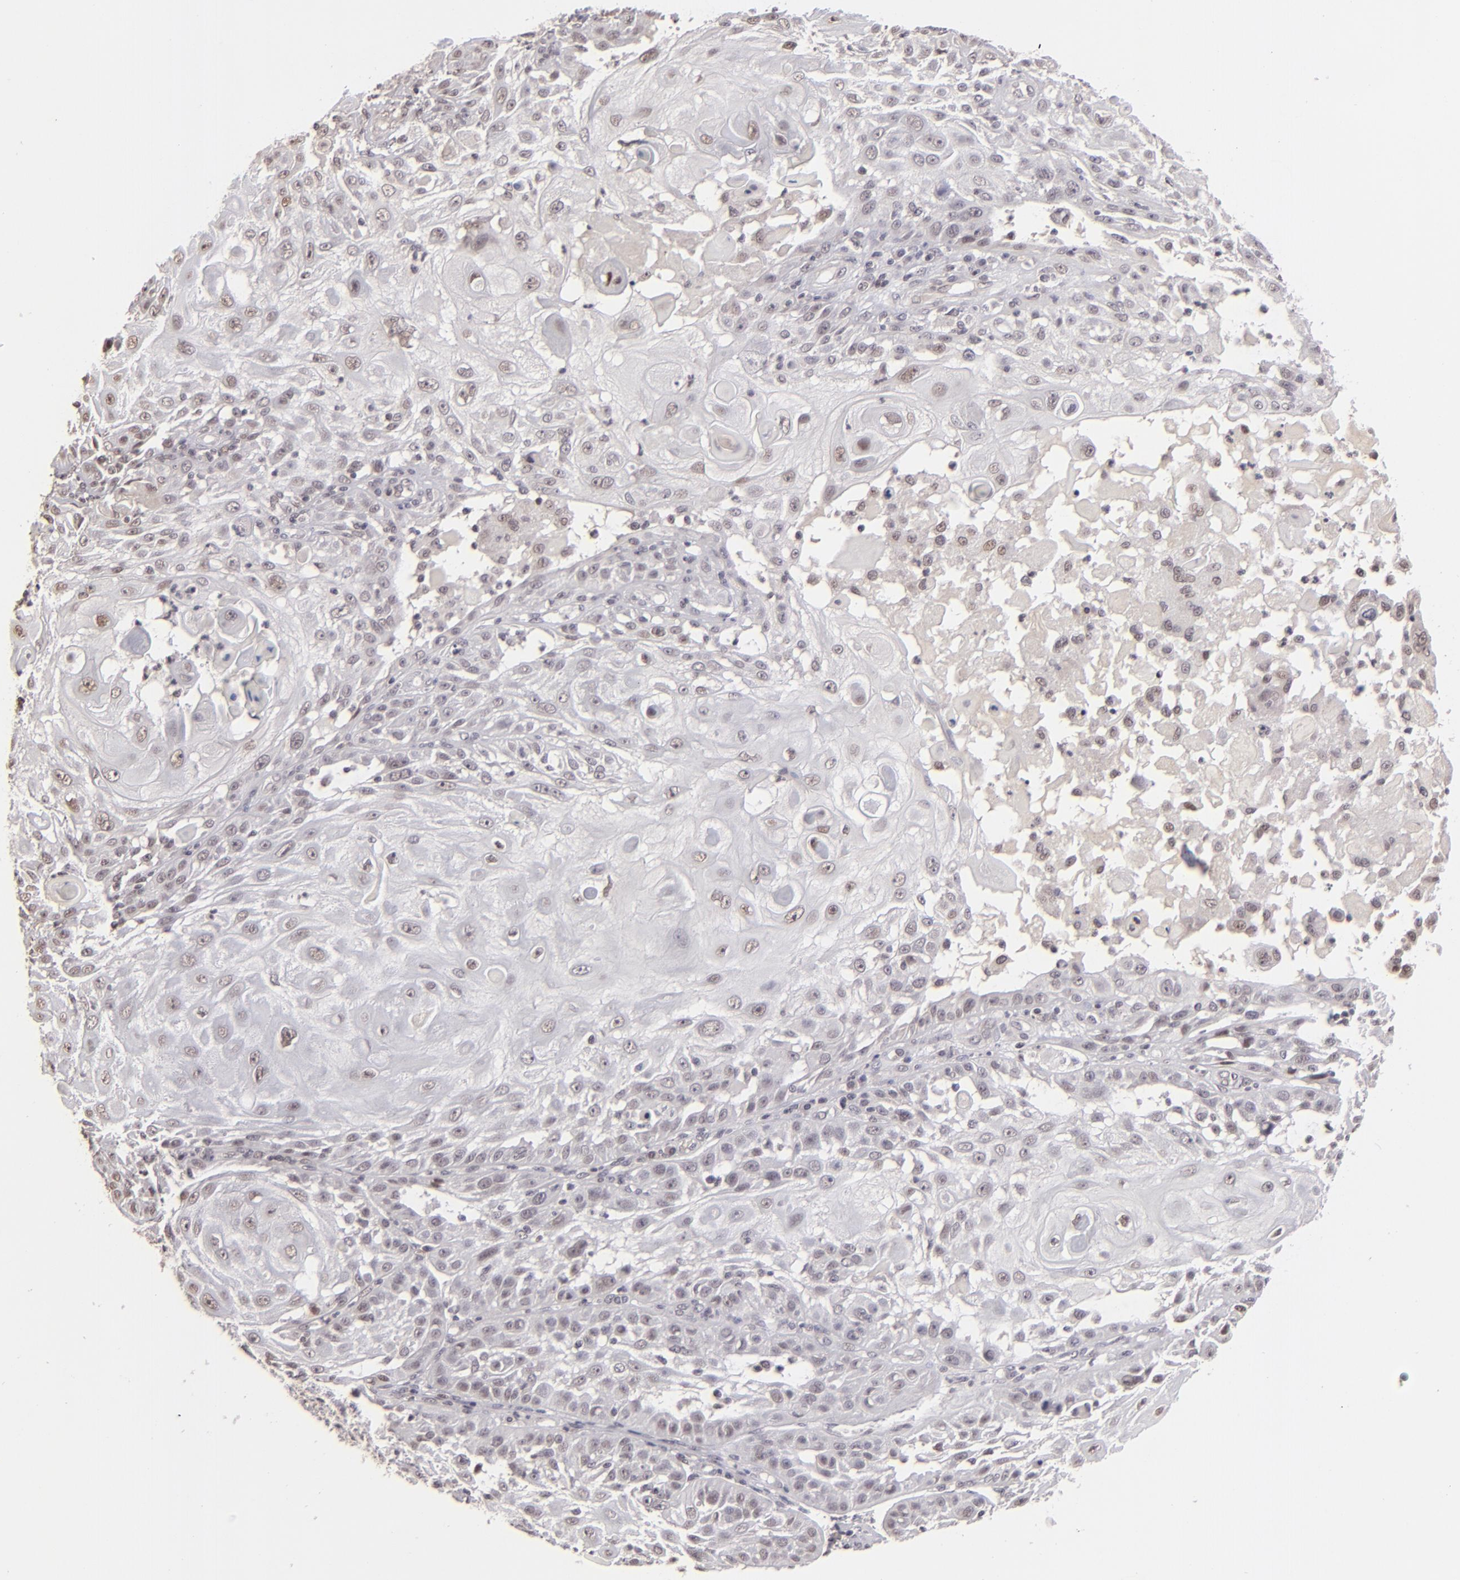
{"staining": {"intensity": "weak", "quantity": "<25%", "location": "nuclear"}, "tissue": "skin cancer", "cell_type": "Tumor cells", "image_type": "cancer", "snomed": [{"axis": "morphology", "description": "Squamous cell carcinoma, NOS"}, {"axis": "topography", "description": "Skin"}], "caption": "An IHC photomicrograph of squamous cell carcinoma (skin) is shown. There is no staining in tumor cells of squamous cell carcinoma (skin). (DAB immunohistochemistry visualized using brightfield microscopy, high magnification).", "gene": "RARB", "patient": {"sex": "female", "age": 89}}